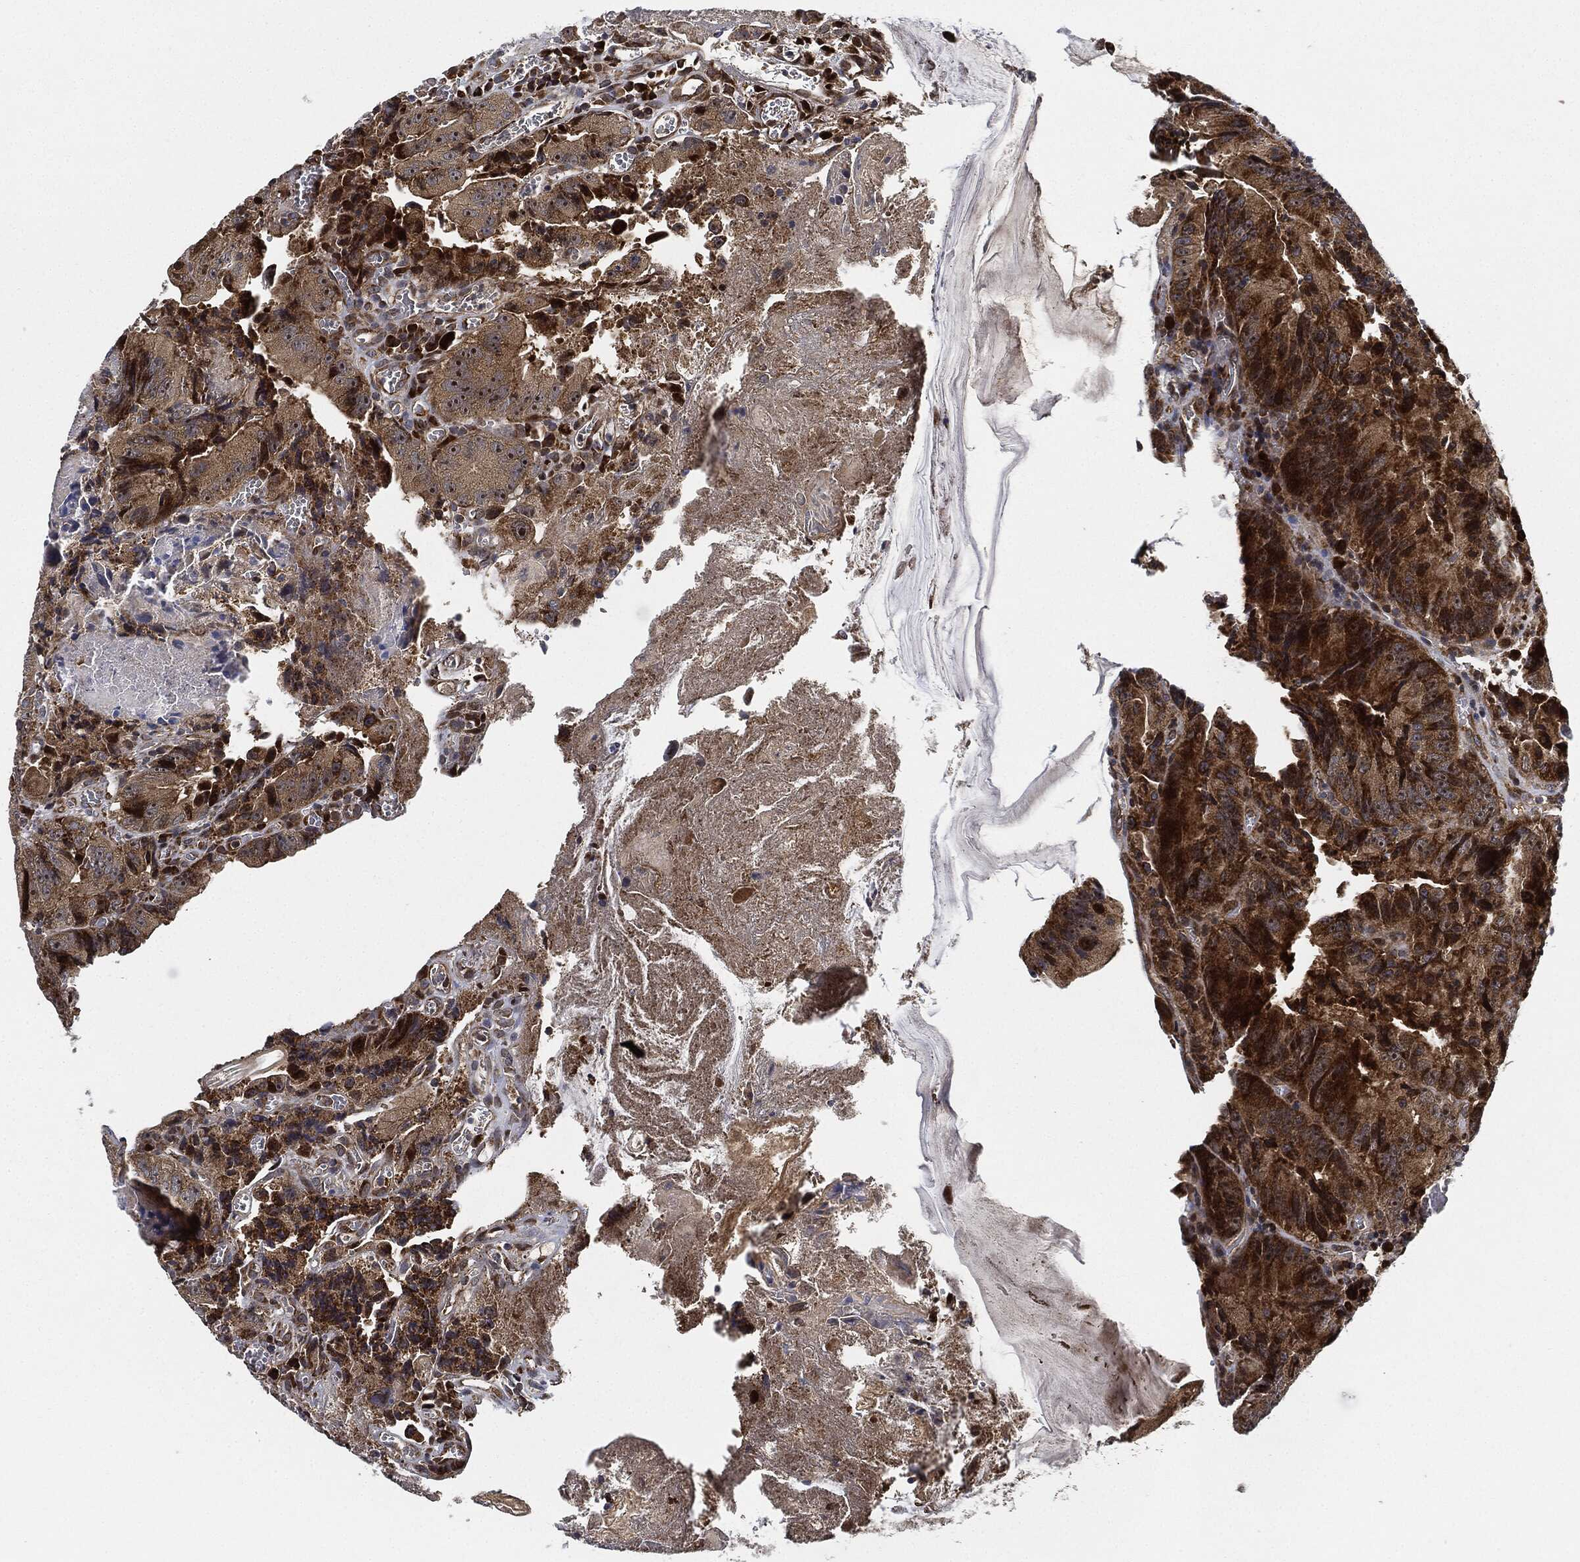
{"staining": {"intensity": "strong", "quantity": ">75%", "location": "cytoplasmic/membranous,nuclear"}, "tissue": "colorectal cancer", "cell_type": "Tumor cells", "image_type": "cancer", "snomed": [{"axis": "morphology", "description": "Adenocarcinoma, NOS"}, {"axis": "topography", "description": "Colon"}], "caption": "Human adenocarcinoma (colorectal) stained with a brown dye shows strong cytoplasmic/membranous and nuclear positive positivity in approximately >75% of tumor cells.", "gene": "RNASEL", "patient": {"sex": "female", "age": 86}}